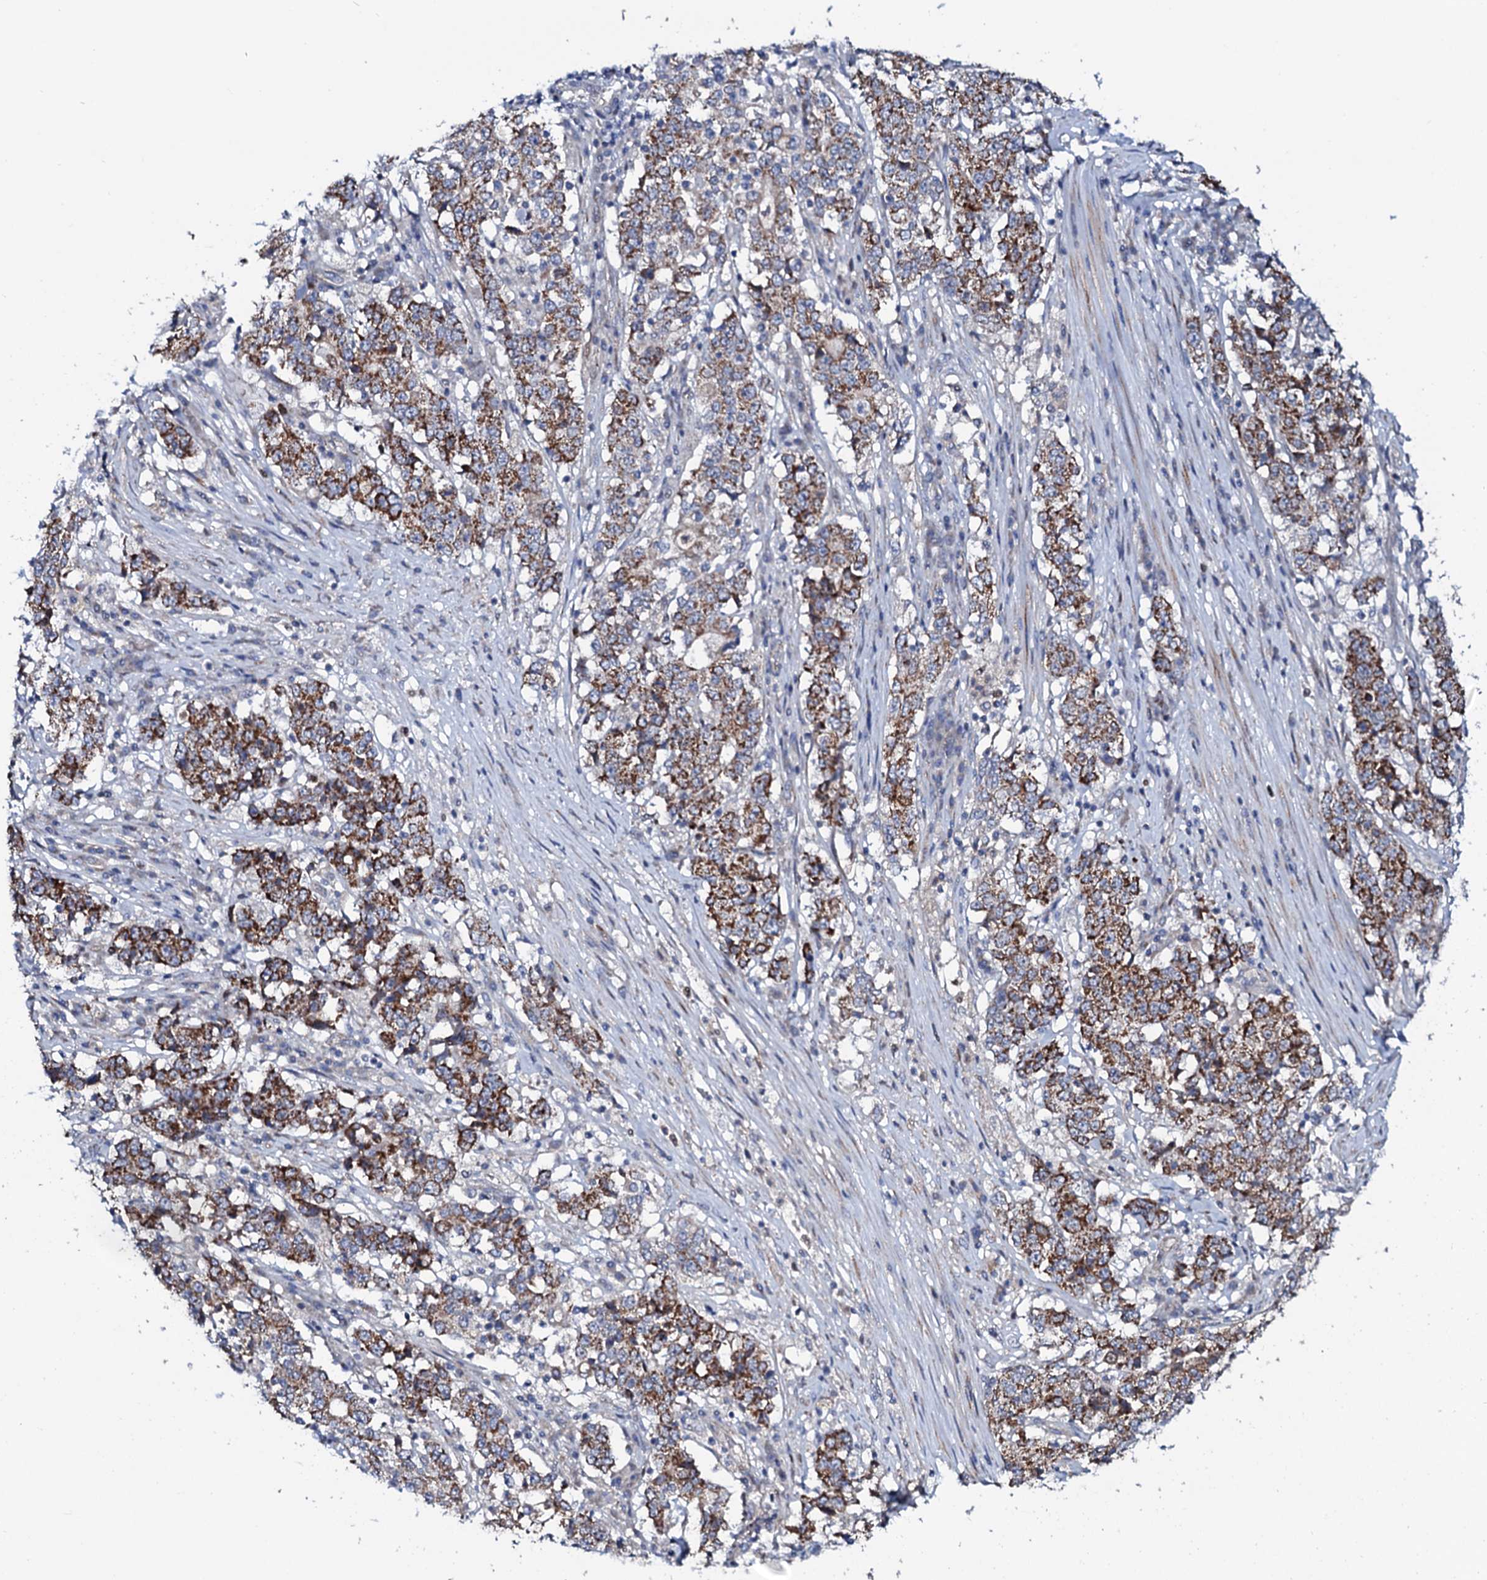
{"staining": {"intensity": "strong", "quantity": ">75%", "location": "cytoplasmic/membranous"}, "tissue": "stomach cancer", "cell_type": "Tumor cells", "image_type": "cancer", "snomed": [{"axis": "morphology", "description": "Adenocarcinoma, NOS"}, {"axis": "topography", "description": "Stomach"}], "caption": "Strong cytoplasmic/membranous staining is present in approximately >75% of tumor cells in stomach adenocarcinoma.", "gene": "PPP1R3D", "patient": {"sex": "male", "age": 59}}